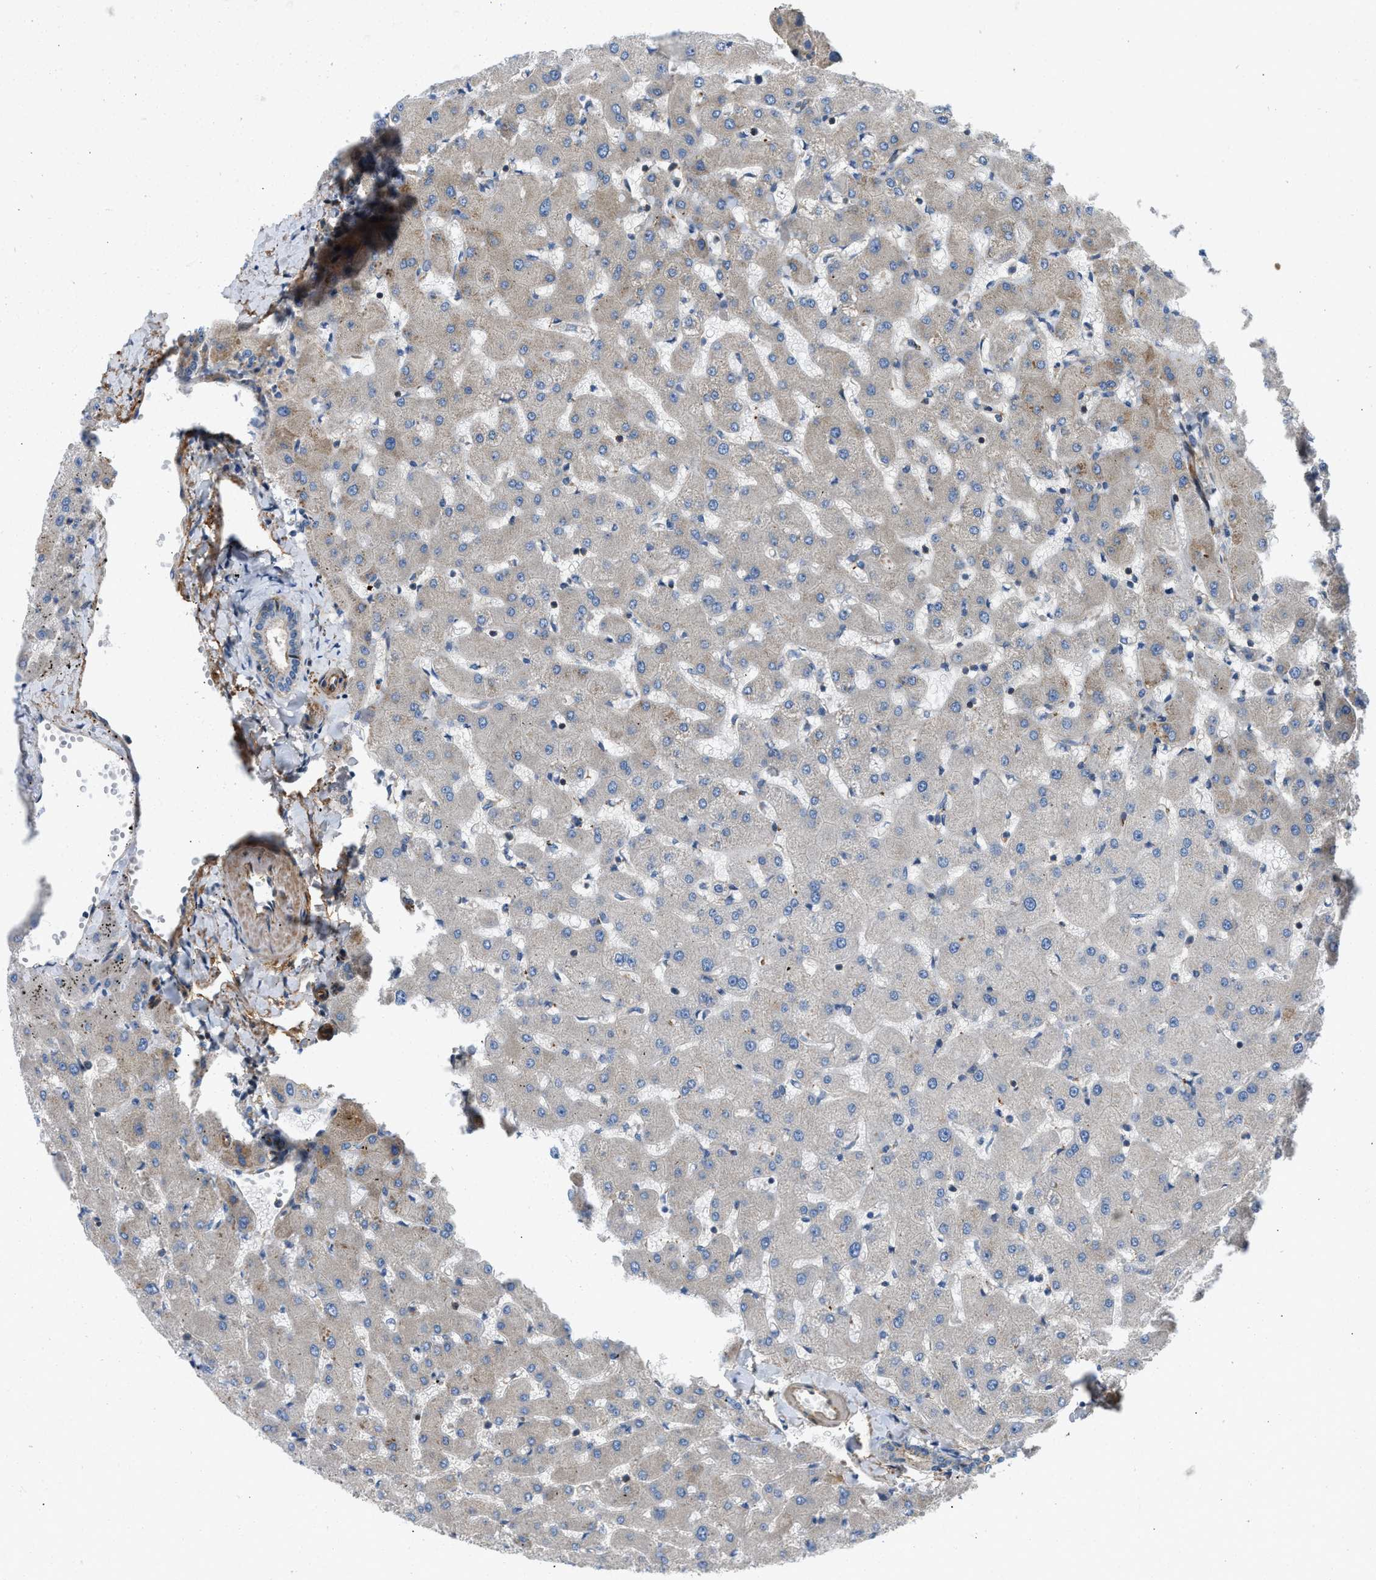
{"staining": {"intensity": "moderate", "quantity": "25%-75%", "location": "cytoplasmic/membranous"}, "tissue": "liver", "cell_type": "Cholangiocytes", "image_type": "normal", "snomed": [{"axis": "morphology", "description": "Normal tissue, NOS"}, {"axis": "topography", "description": "Liver"}], "caption": "Approximately 25%-75% of cholangiocytes in benign human liver exhibit moderate cytoplasmic/membranous protein expression as visualized by brown immunohistochemical staining.", "gene": "NYNRIN", "patient": {"sex": "female", "age": 63}}